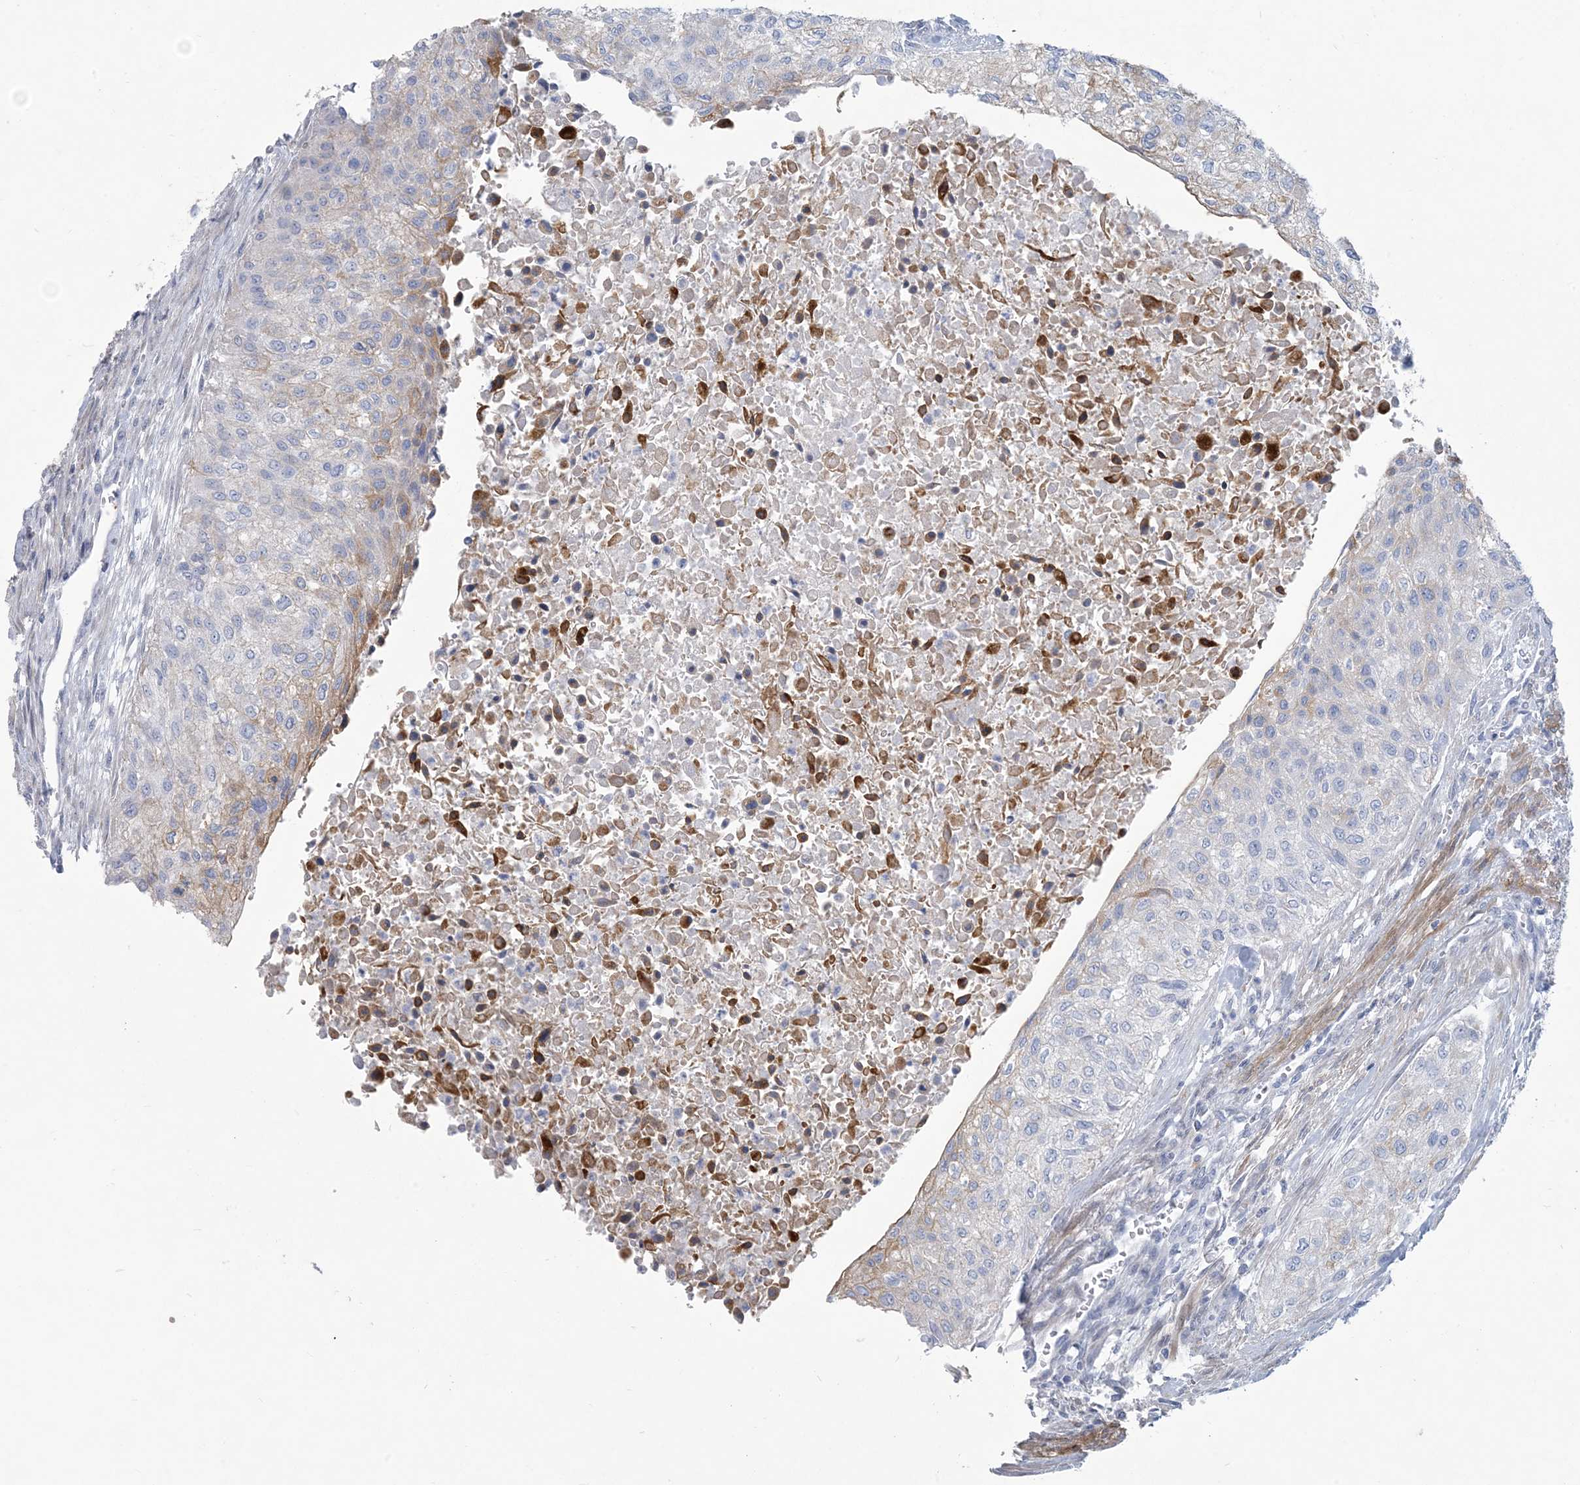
{"staining": {"intensity": "moderate", "quantity": "<25%", "location": "cytoplasmic/membranous"}, "tissue": "urothelial cancer", "cell_type": "Tumor cells", "image_type": "cancer", "snomed": [{"axis": "morphology", "description": "Urothelial carcinoma, High grade"}, {"axis": "topography", "description": "Urinary bladder"}], "caption": "A high-resolution image shows immunohistochemistry staining of urothelial carcinoma (high-grade), which exhibits moderate cytoplasmic/membranous expression in approximately <25% of tumor cells.", "gene": "MOXD1", "patient": {"sex": "male", "age": 35}}